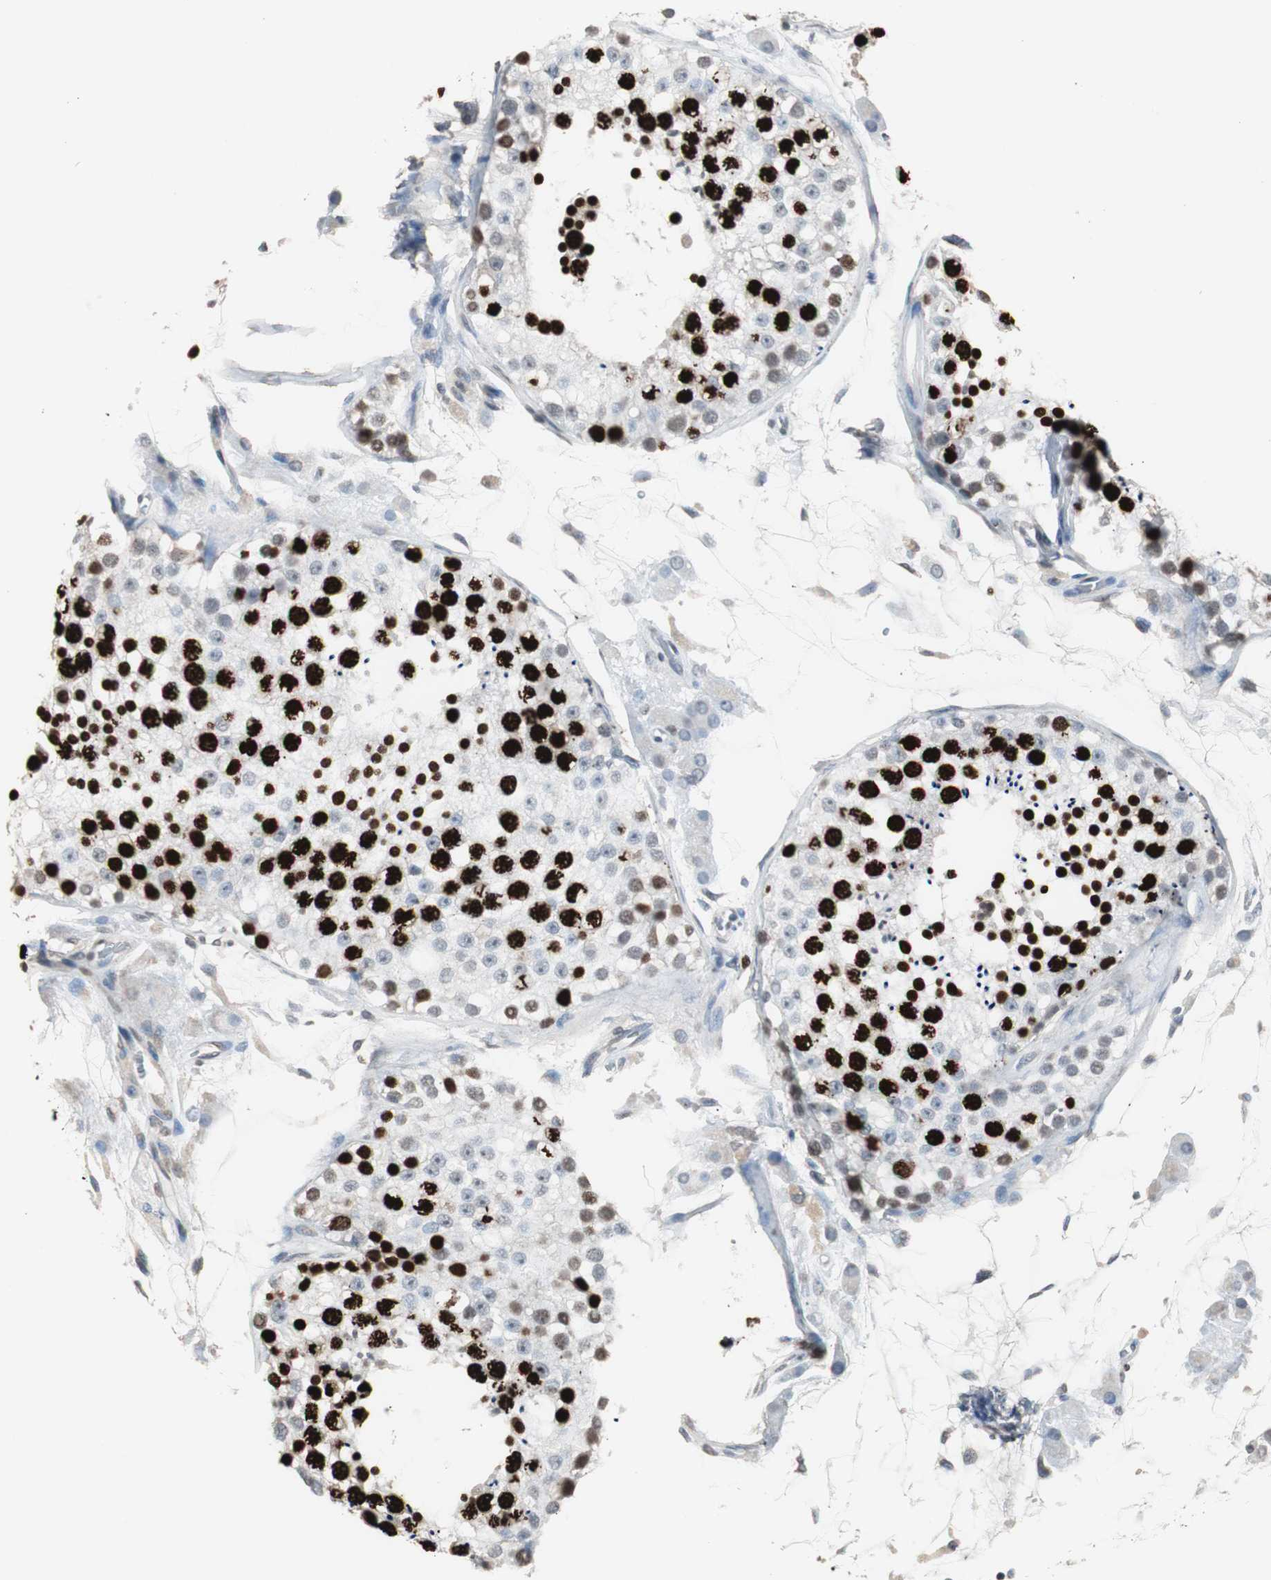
{"staining": {"intensity": "strong", "quantity": ">75%", "location": "nuclear"}, "tissue": "testis", "cell_type": "Cells in seminiferous ducts", "image_type": "normal", "snomed": [{"axis": "morphology", "description": "Normal tissue, NOS"}, {"axis": "topography", "description": "Testis"}], "caption": "A histopathology image of testis stained for a protein displays strong nuclear brown staining in cells in seminiferous ducts. The staining was performed using DAB to visualize the protein expression in brown, while the nuclei were stained in blue with hematoxylin (Magnification: 20x).", "gene": "TOP2A", "patient": {"sex": "male", "age": 26}}